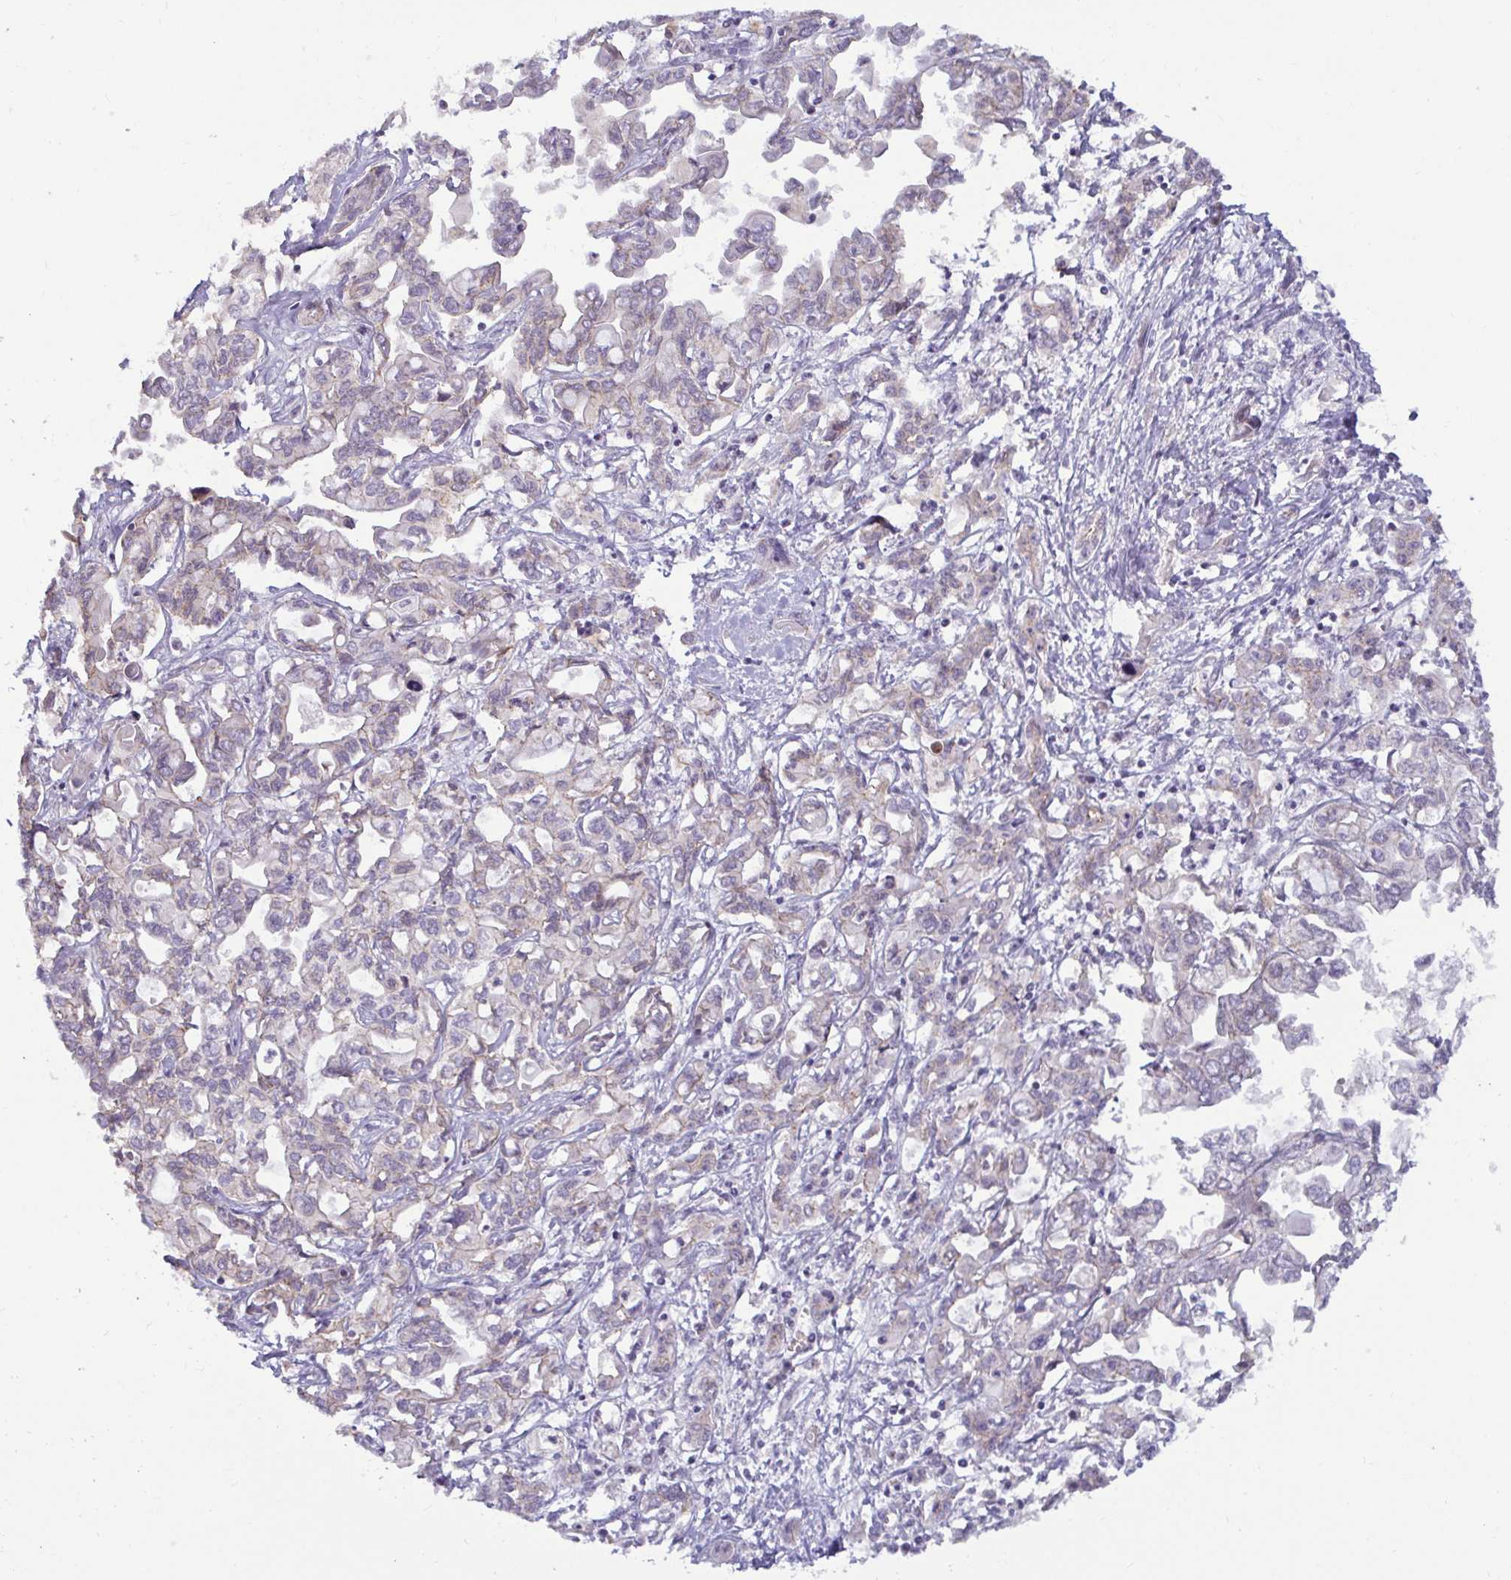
{"staining": {"intensity": "weak", "quantity": "<25%", "location": "cytoplasmic/membranous"}, "tissue": "liver cancer", "cell_type": "Tumor cells", "image_type": "cancer", "snomed": [{"axis": "morphology", "description": "Cholangiocarcinoma"}, {"axis": "topography", "description": "Liver"}], "caption": "Liver cancer (cholangiocarcinoma) was stained to show a protein in brown. There is no significant staining in tumor cells. (Brightfield microscopy of DAB (3,3'-diaminobenzidine) immunohistochemistry at high magnification).", "gene": "GSTM1", "patient": {"sex": "female", "age": 64}}